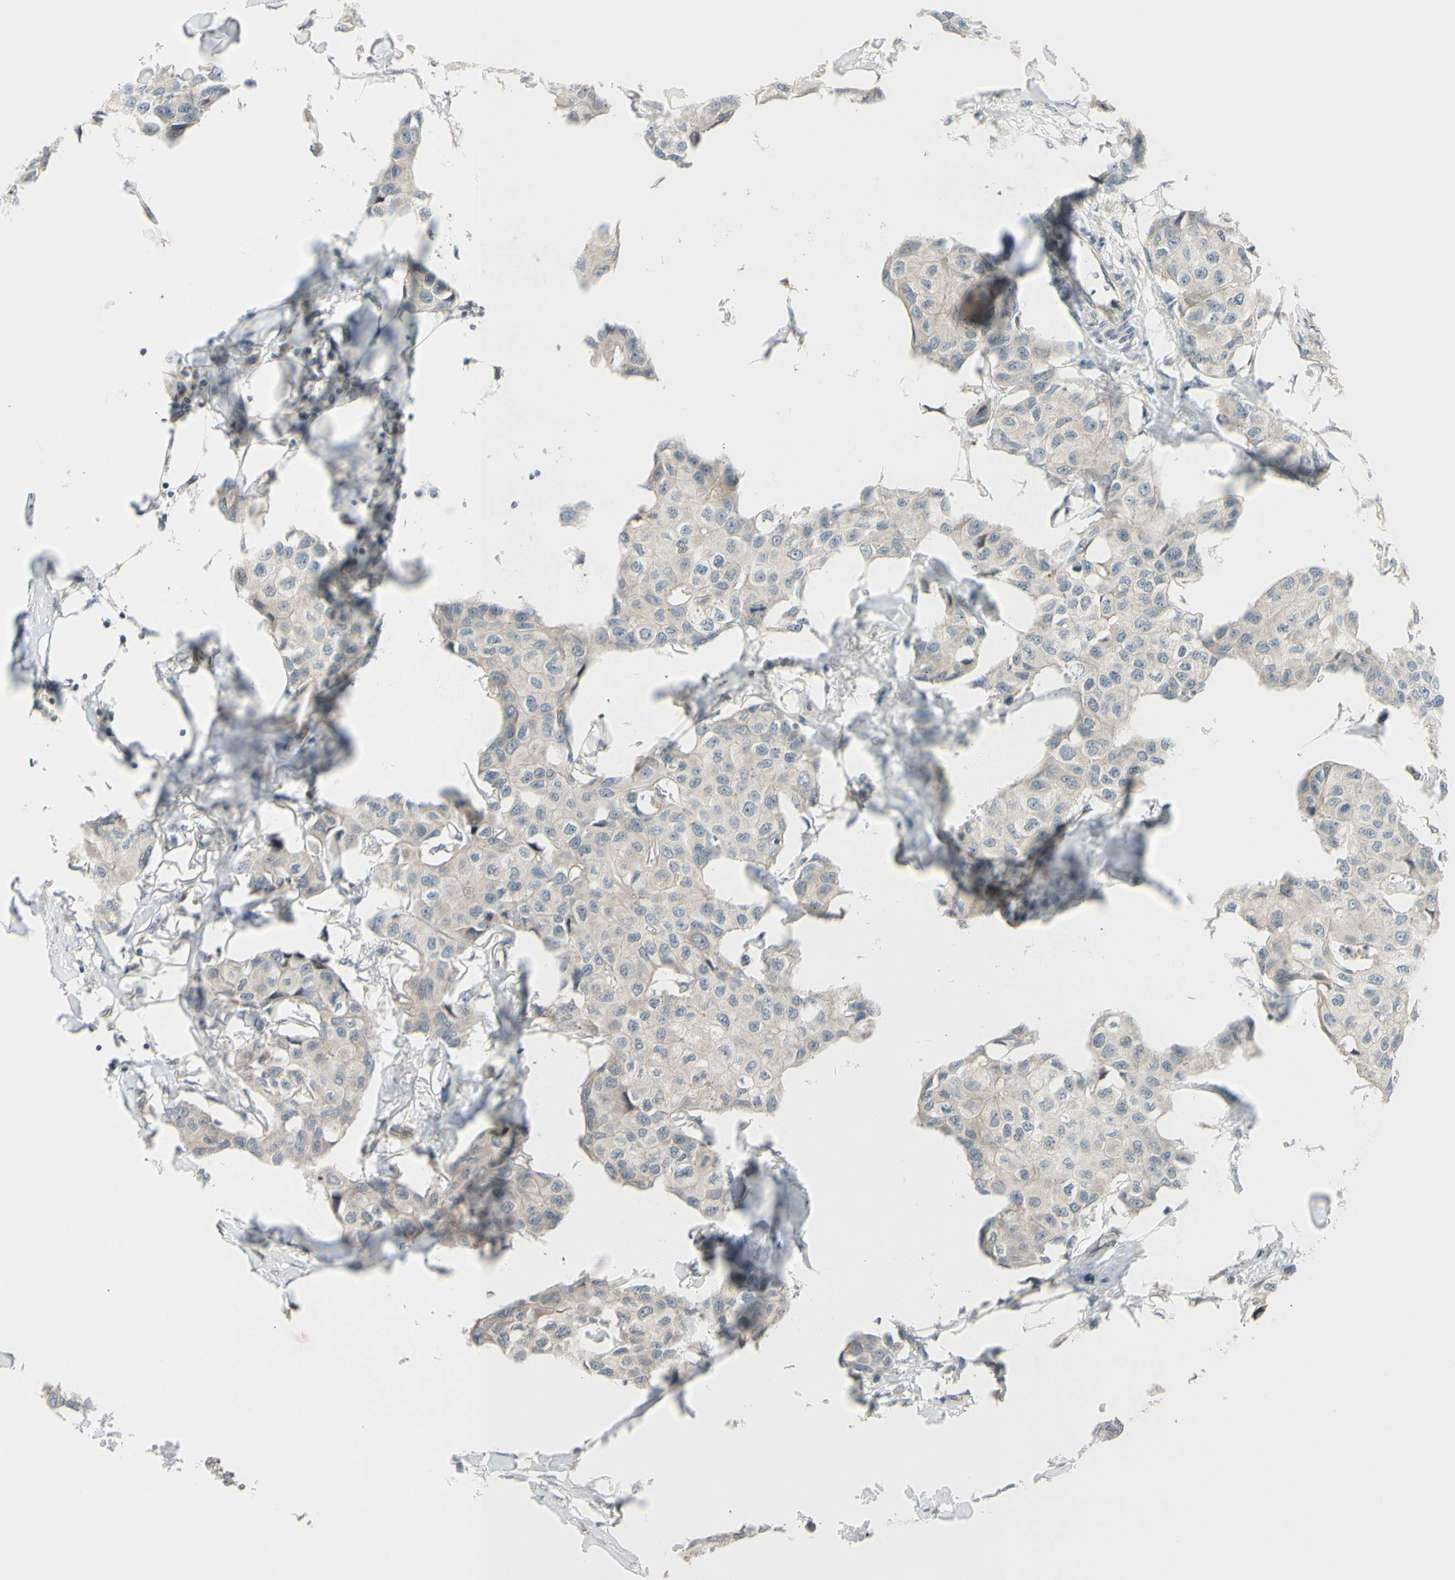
{"staining": {"intensity": "weak", "quantity": ">75%", "location": "cytoplasmic/membranous"}, "tissue": "breast cancer", "cell_type": "Tumor cells", "image_type": "cancer", "snomed": [{"axis": "morphology", "description": "Duct carcinoma"}, {"axis": "topography", "description": "Breast"}], "caption": "This is a histology image of immunohistochemistry staining of breast infiltrating ductal carcinoma, which shows weak expression in the cytoplasmic/membranous of tumor cells.", "gene": "FGF10", "patient": {"sex": "female", "age": 80}}